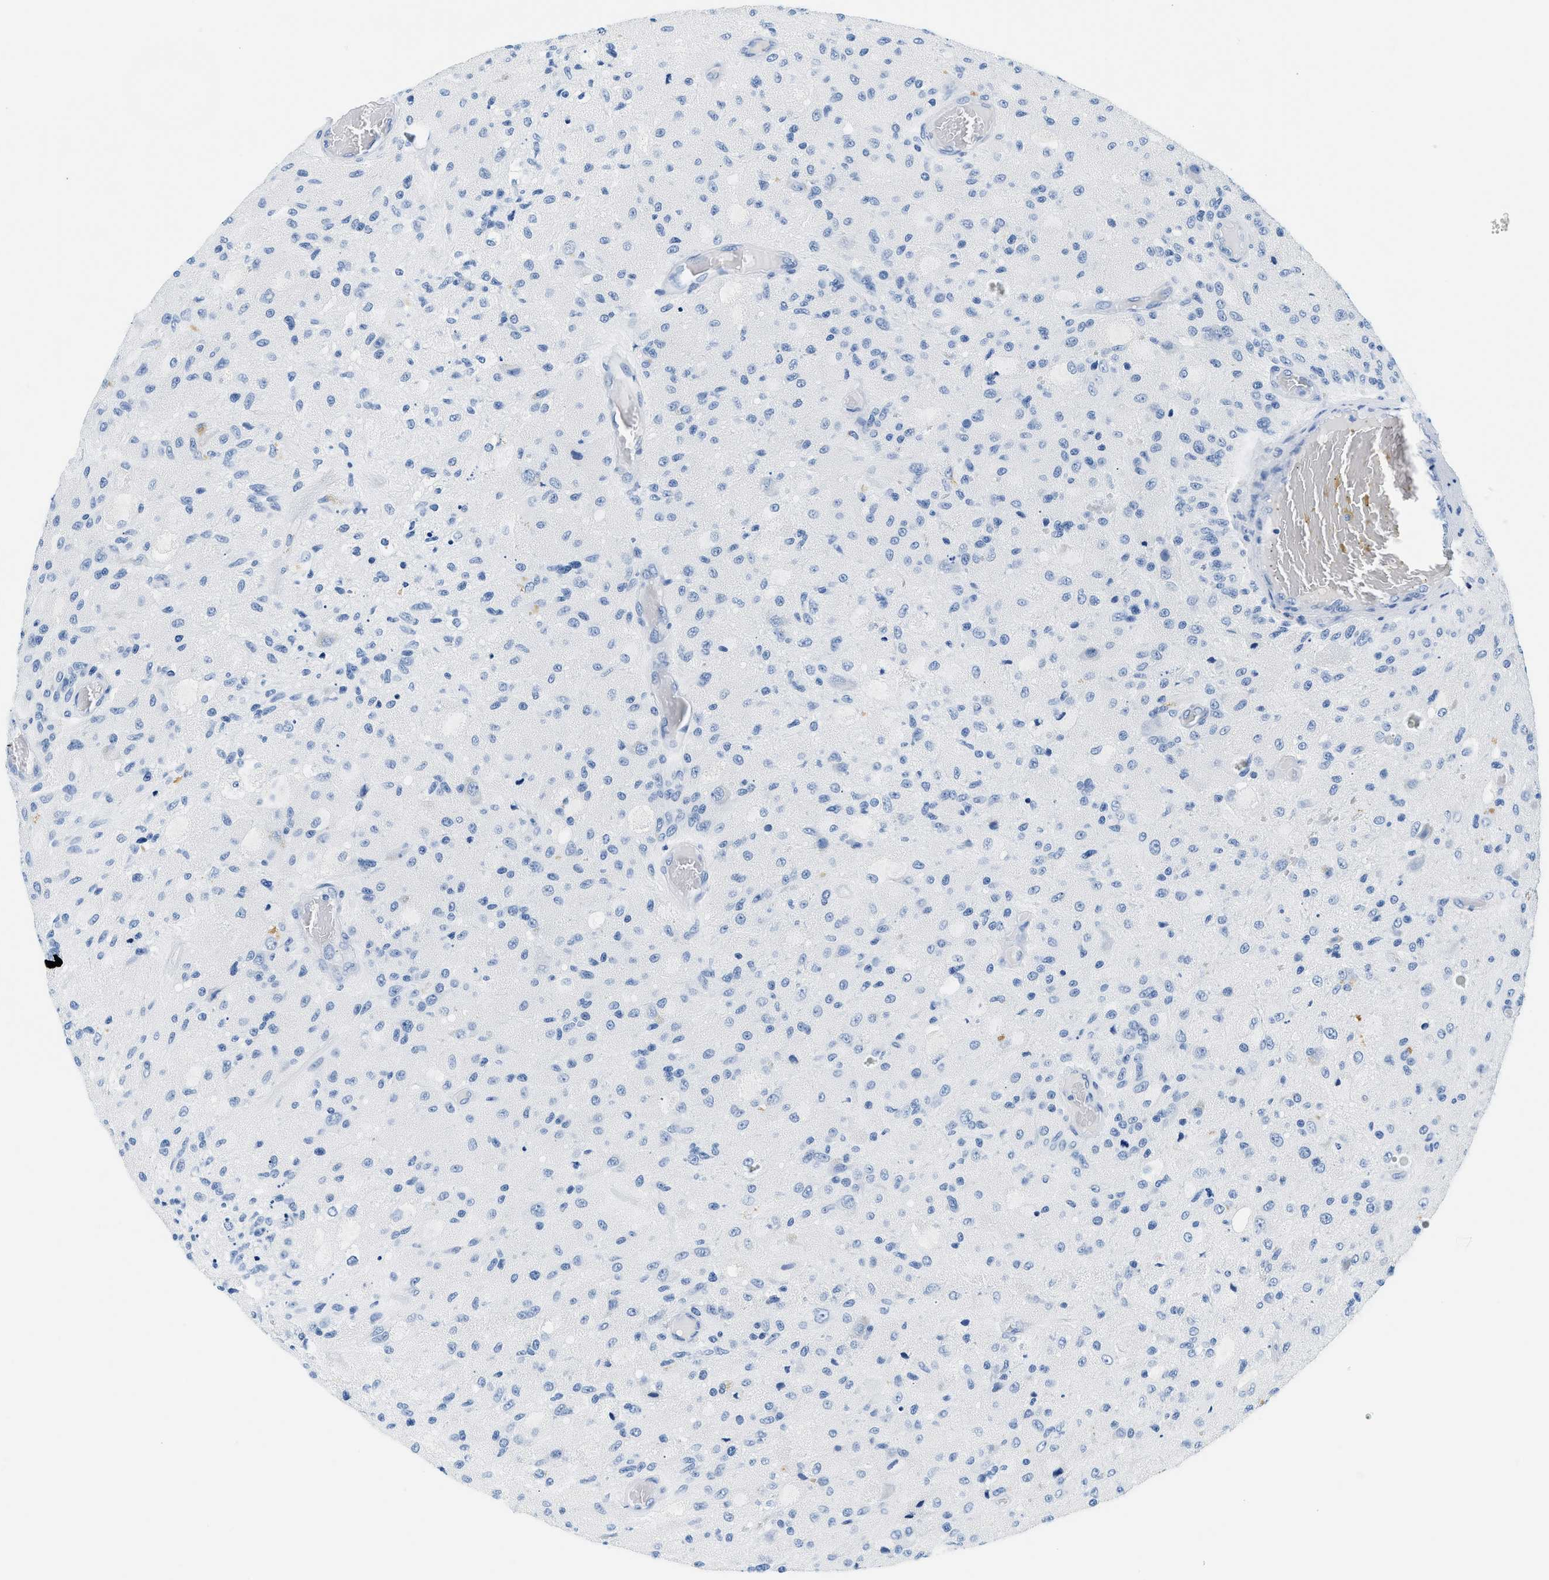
{"staining": {"intensity": "negative", "quantity": "none", "location": "none"}, "tissue": "glioma", "cell_type": "Tumor cells", "image_type": "cancer", "snomed": [{"axis": "morphology", "description": "Normal tissue, NOS"}, {"axis": "morphology", "description": "Glioma, malignant, High grade"}, {"axis": "topography", "description": "Cerebral cortex"}], "caption": "Protein analysis of glioma displays no significant staining in tumor cells.", "gene": "STXBP2", "patient": {"sex": "male", "age": 77}}